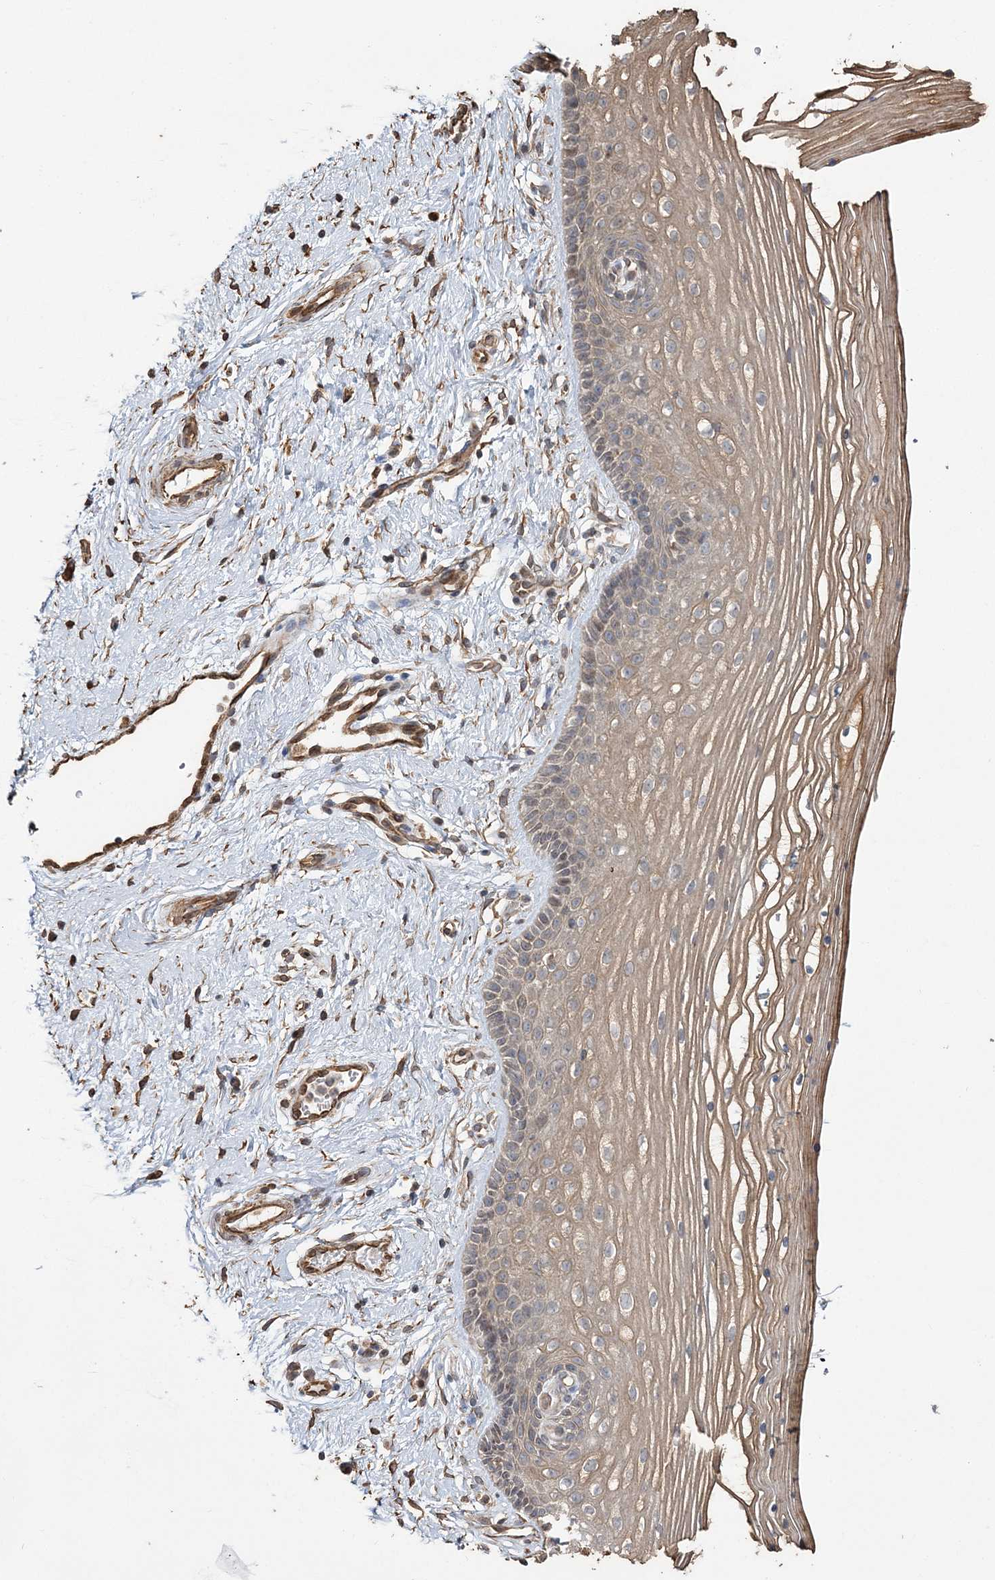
{"staining": {"intensity": "weak", "quantity": ">75%", "location": "cytoplasmic/membranous"}, "tissue": "vagina", "cell_type": "Squamous epithelial cells", "image_type": "normal", "snomed": [{"axis": "morphology", "description": "Normal tissue, NOS"}, {"axis": "topography", "description": "Vagina"}], "caption": "DAB immunohistochemical staining of normal vagina exhibits weak cytoplasmic/membranous protein staining in about >75% of squamous epithelial cells.", "gene": "ATP11B", "patient": {"sex": "female", "age": 46}}